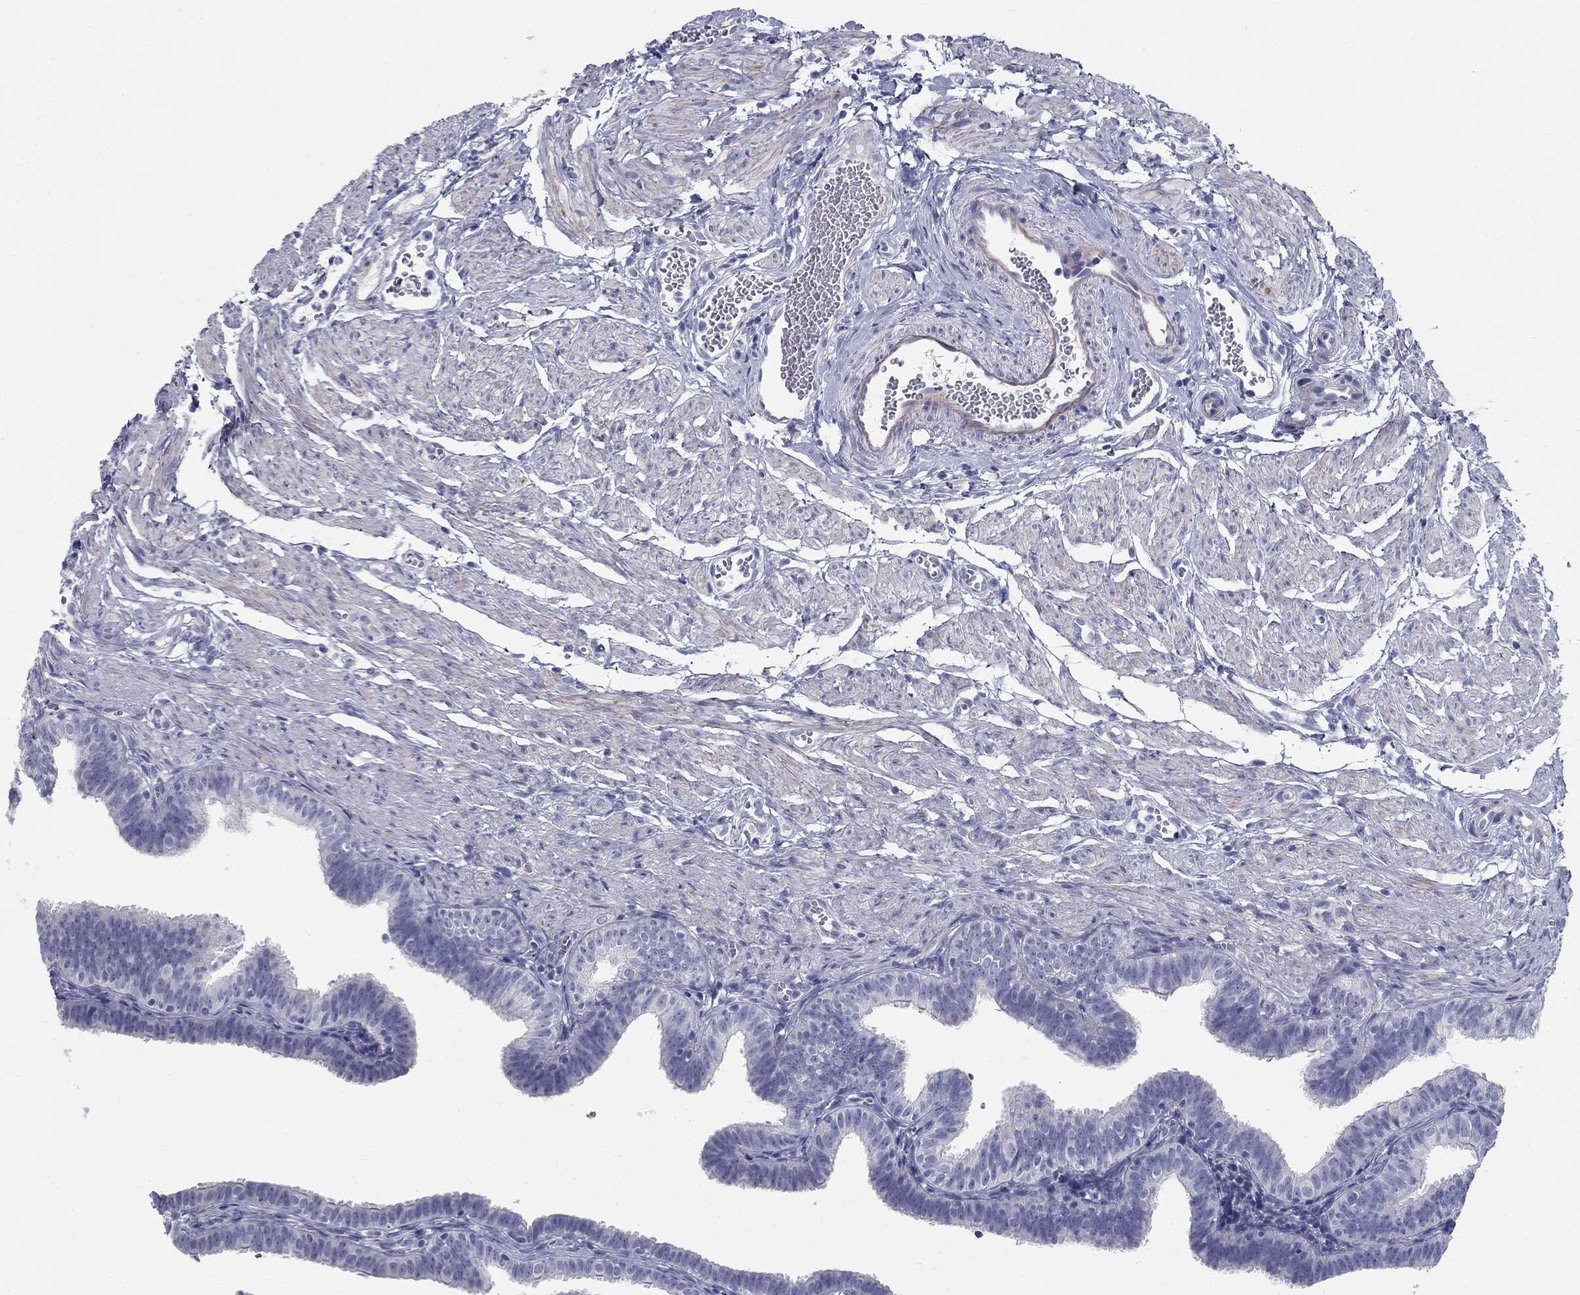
{"staining": {"intensity": "negative", "quantity": "none", "location": "none"}, "tissue": "fallopian tube", "cell_type": "Glandular cells", "image_type": "normal", "snomed": [{"axis": "morphology", "description": "Normal tissue, NOS"}, {"axis": "topography", "description": "Fallopian tube"}], "caption": "The IHC micrograph has no significant expression in glandular cells of fallopian tube.", "gene": "TGM4", "patient": {"sex": "female", "age": 25}}